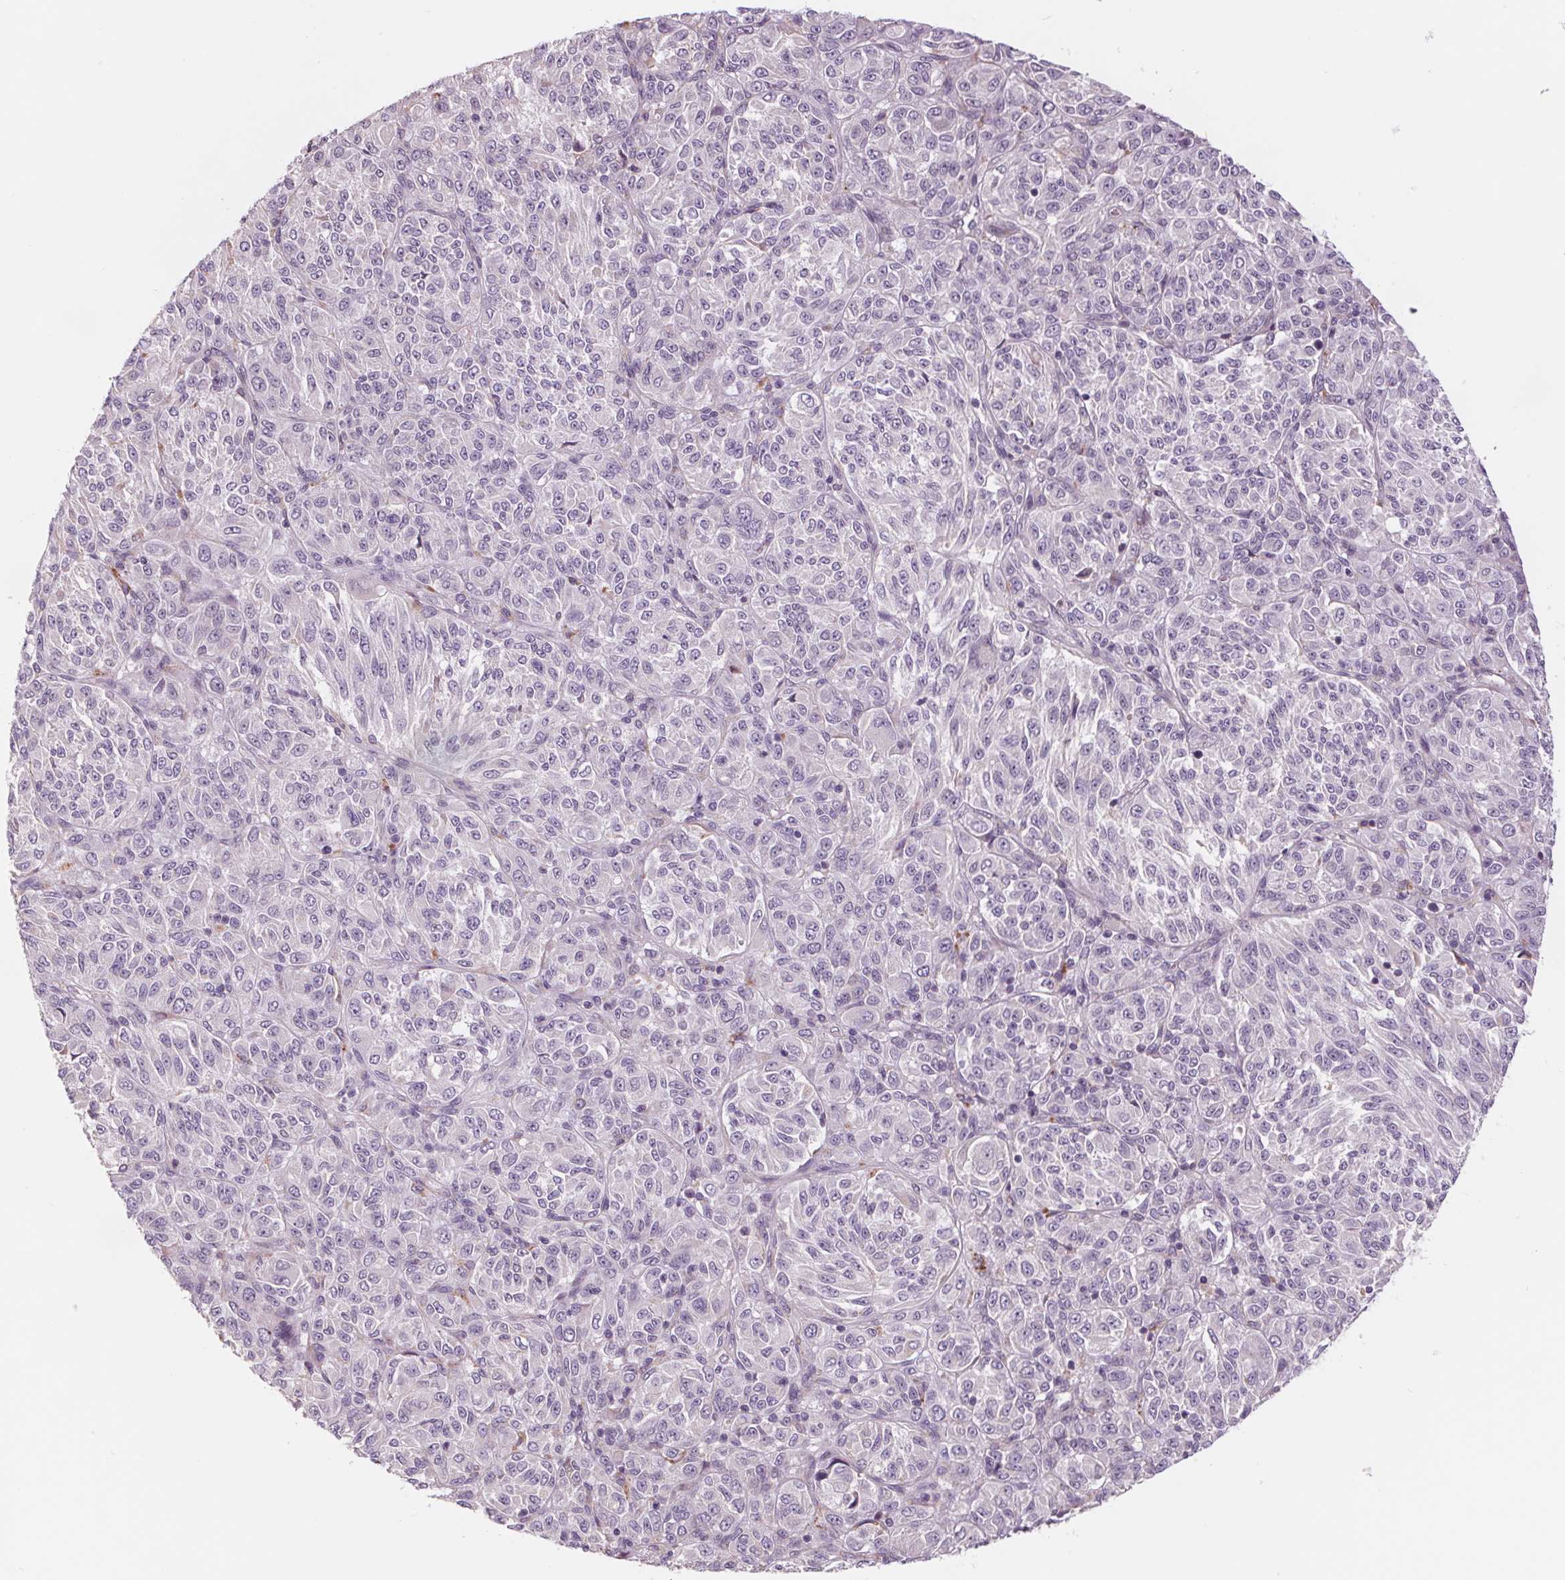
{"staining": {"intensity": "negative", "quantity": "none", "location": "none"}, "tissue": "melanoma", "cell_type": "Tumor cells", "image_type": "cancer", "snomed": [{"axis": "morphology", "description": "Malignant melanoma, Metastatic site"}, {"axis": "topography", "description": "Brain"}], "caption": "Immunohistochemistry (IHC) of melanoma shows no positivity in tumor cells. Brightfield microscopy of immunohistochemistry stained with DAB (brown) and hematoxylin (blue), captured at high magnification.", "gene": "SAMD5", "patient": {"sex": "female", "age": 56}}